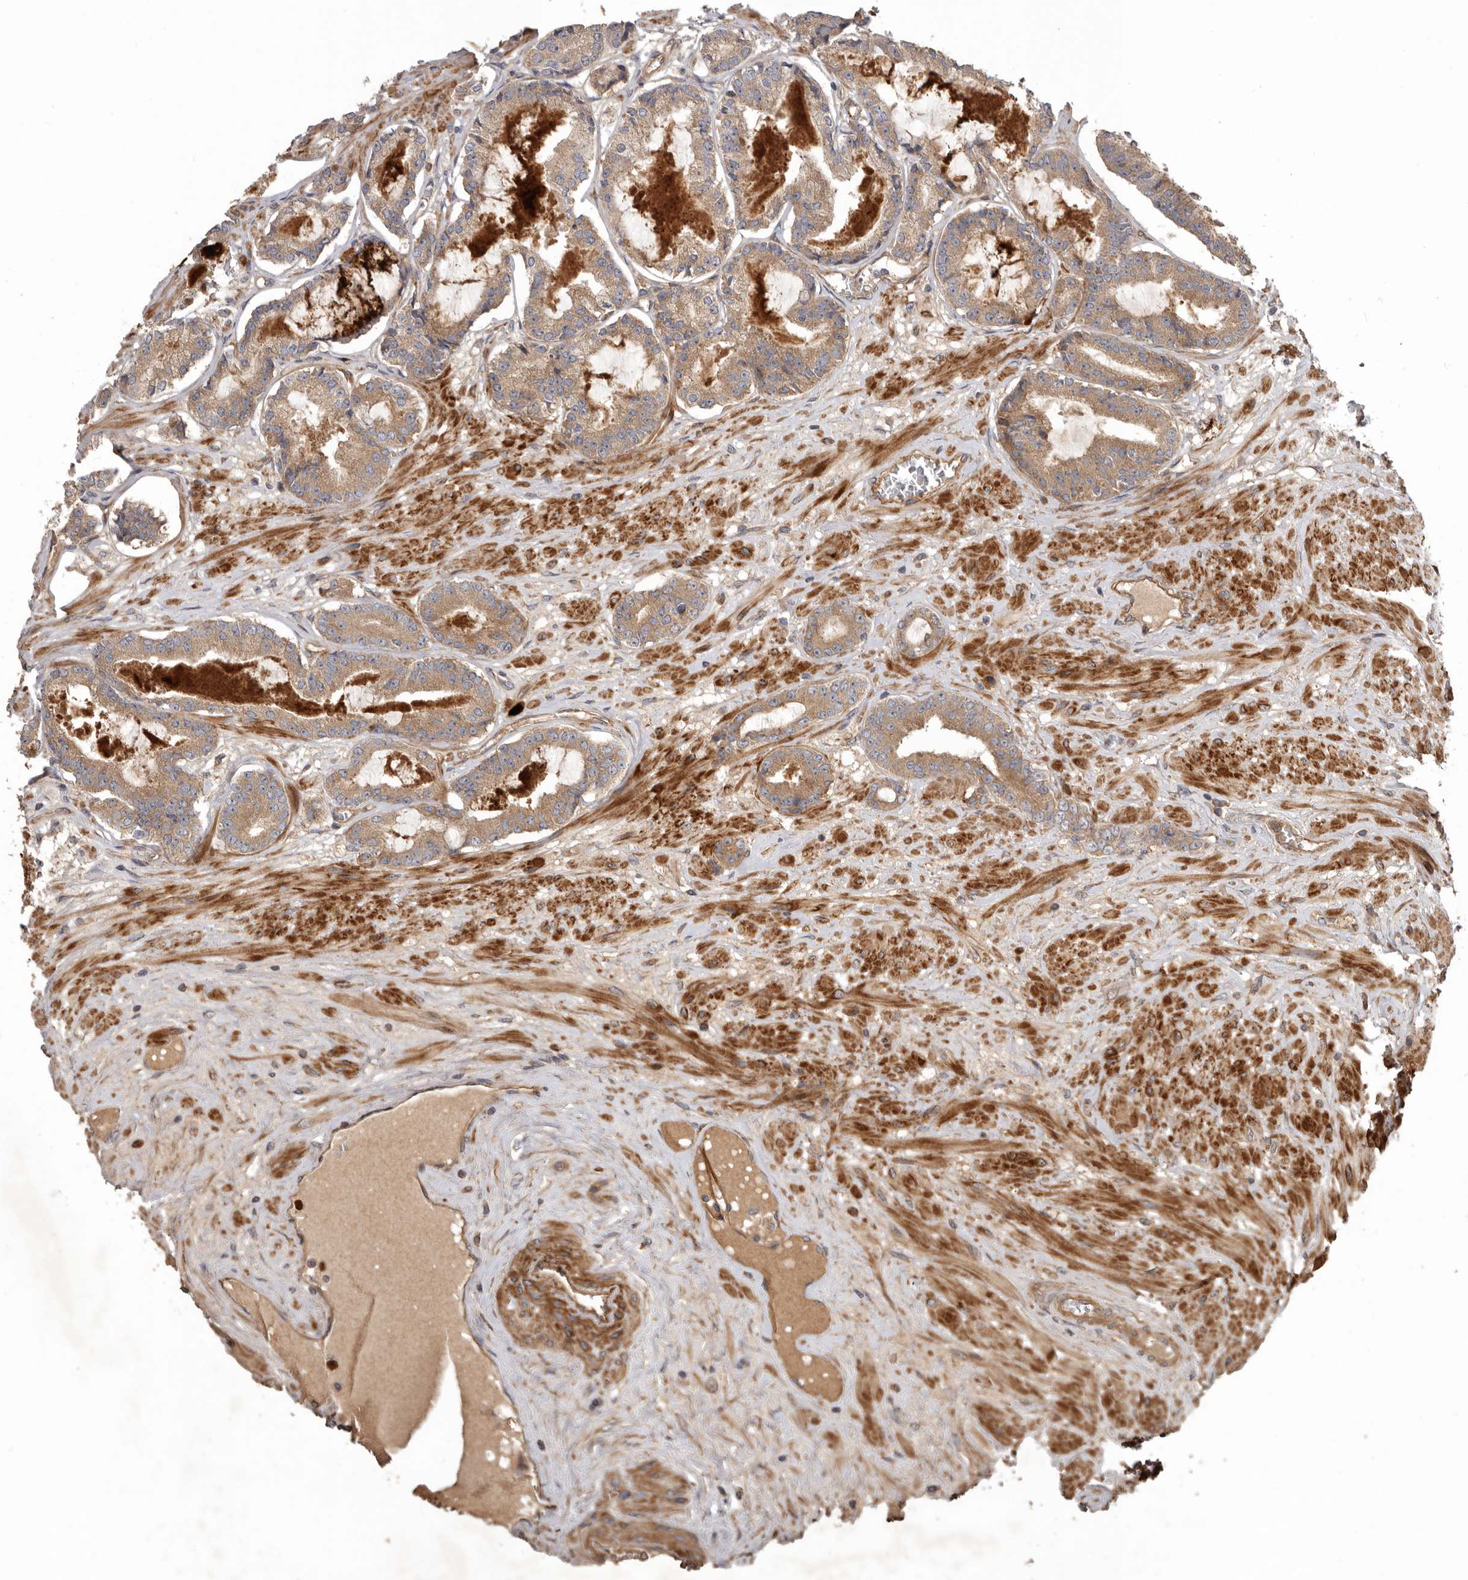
{"staining": {"intensity": "moderate", "quantity": ">75%", "location": "cytoplasmic/membranous"}, "tissue": "prostate cancer", "cell_type": "Tumor cells", "image_type": "cancer", "snomed": [{"axis": "morphology", "description": "Adenocarcinoma, Low grade"}, {"axis": "topography", "description": "Prostate"}], "caption": "IHC micrograph of neoplastic tissue: human prostate low-grade adenocarcinoma stained using immunohistochemistry (IHC) shows medium levels of moderate protein expression localized specifically in the cytoplasmic/membranous of tumor cells, appearing as a cytoplasmic/membranous brown color.", "gene": "ARHGEF5", "patient": {"sex": "male", "age": 60}}